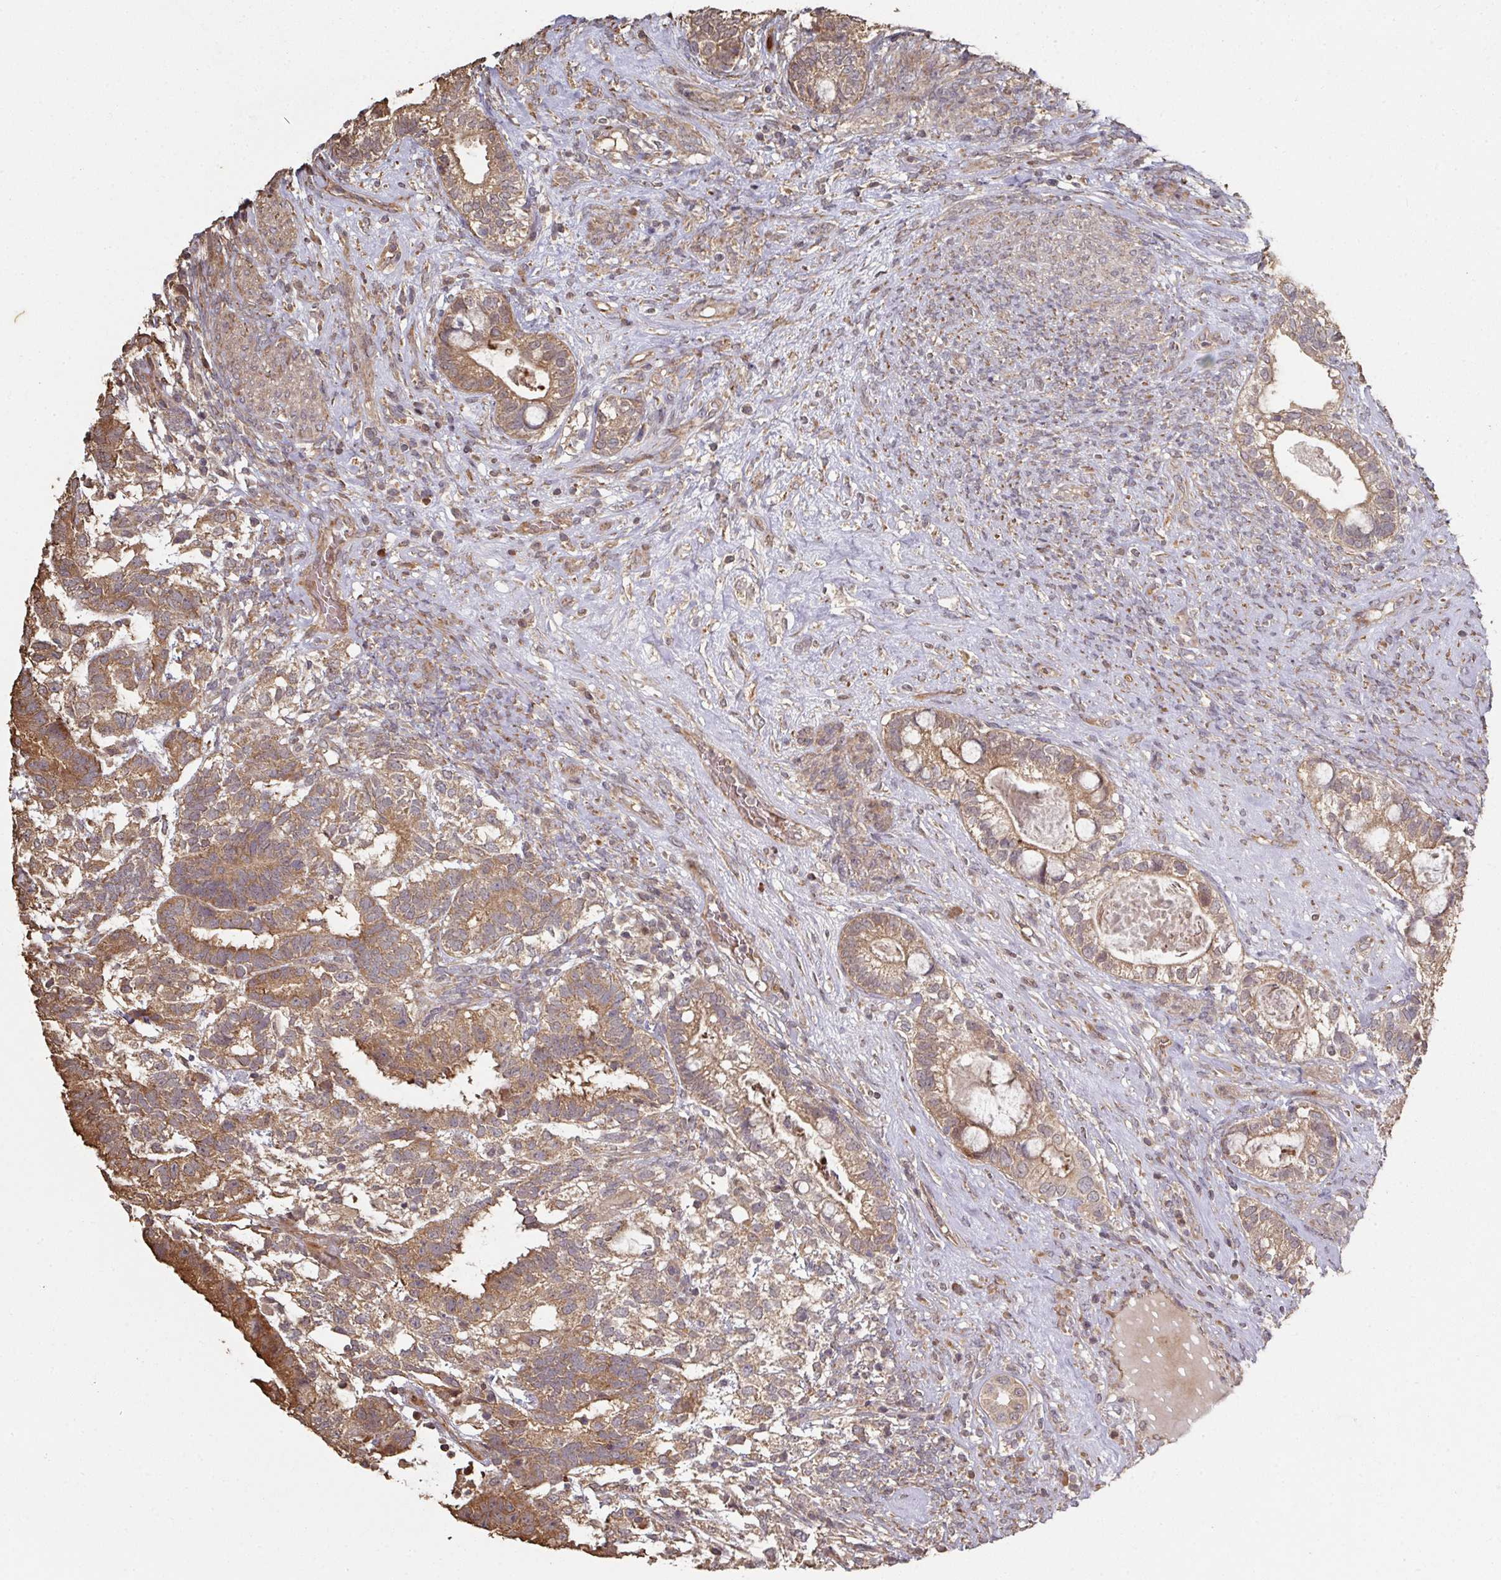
{"staining": {"intensity": "moderate", "quantity": ">75%", "location": "cytoplasmic/membranous"}, "tissue": "testis cancer", "cell_type": "Tumor cells", "image_type": "cancer", "snomed": [{"axis": "morphology", "description": "Seminoma, NOS"}, {"axis": "morphology", "description": "Carcinoma, Embryonal, NOS"}, {"axis": "topography", "description": "Testis"}], "caption": "Human testis cancer stained with a brown dye shows moderate cytoplasmic/membranous positive expression in about >75% of tumor cells.", "gene": "CA7", "patient": {"sex": "male", "age": 41}}